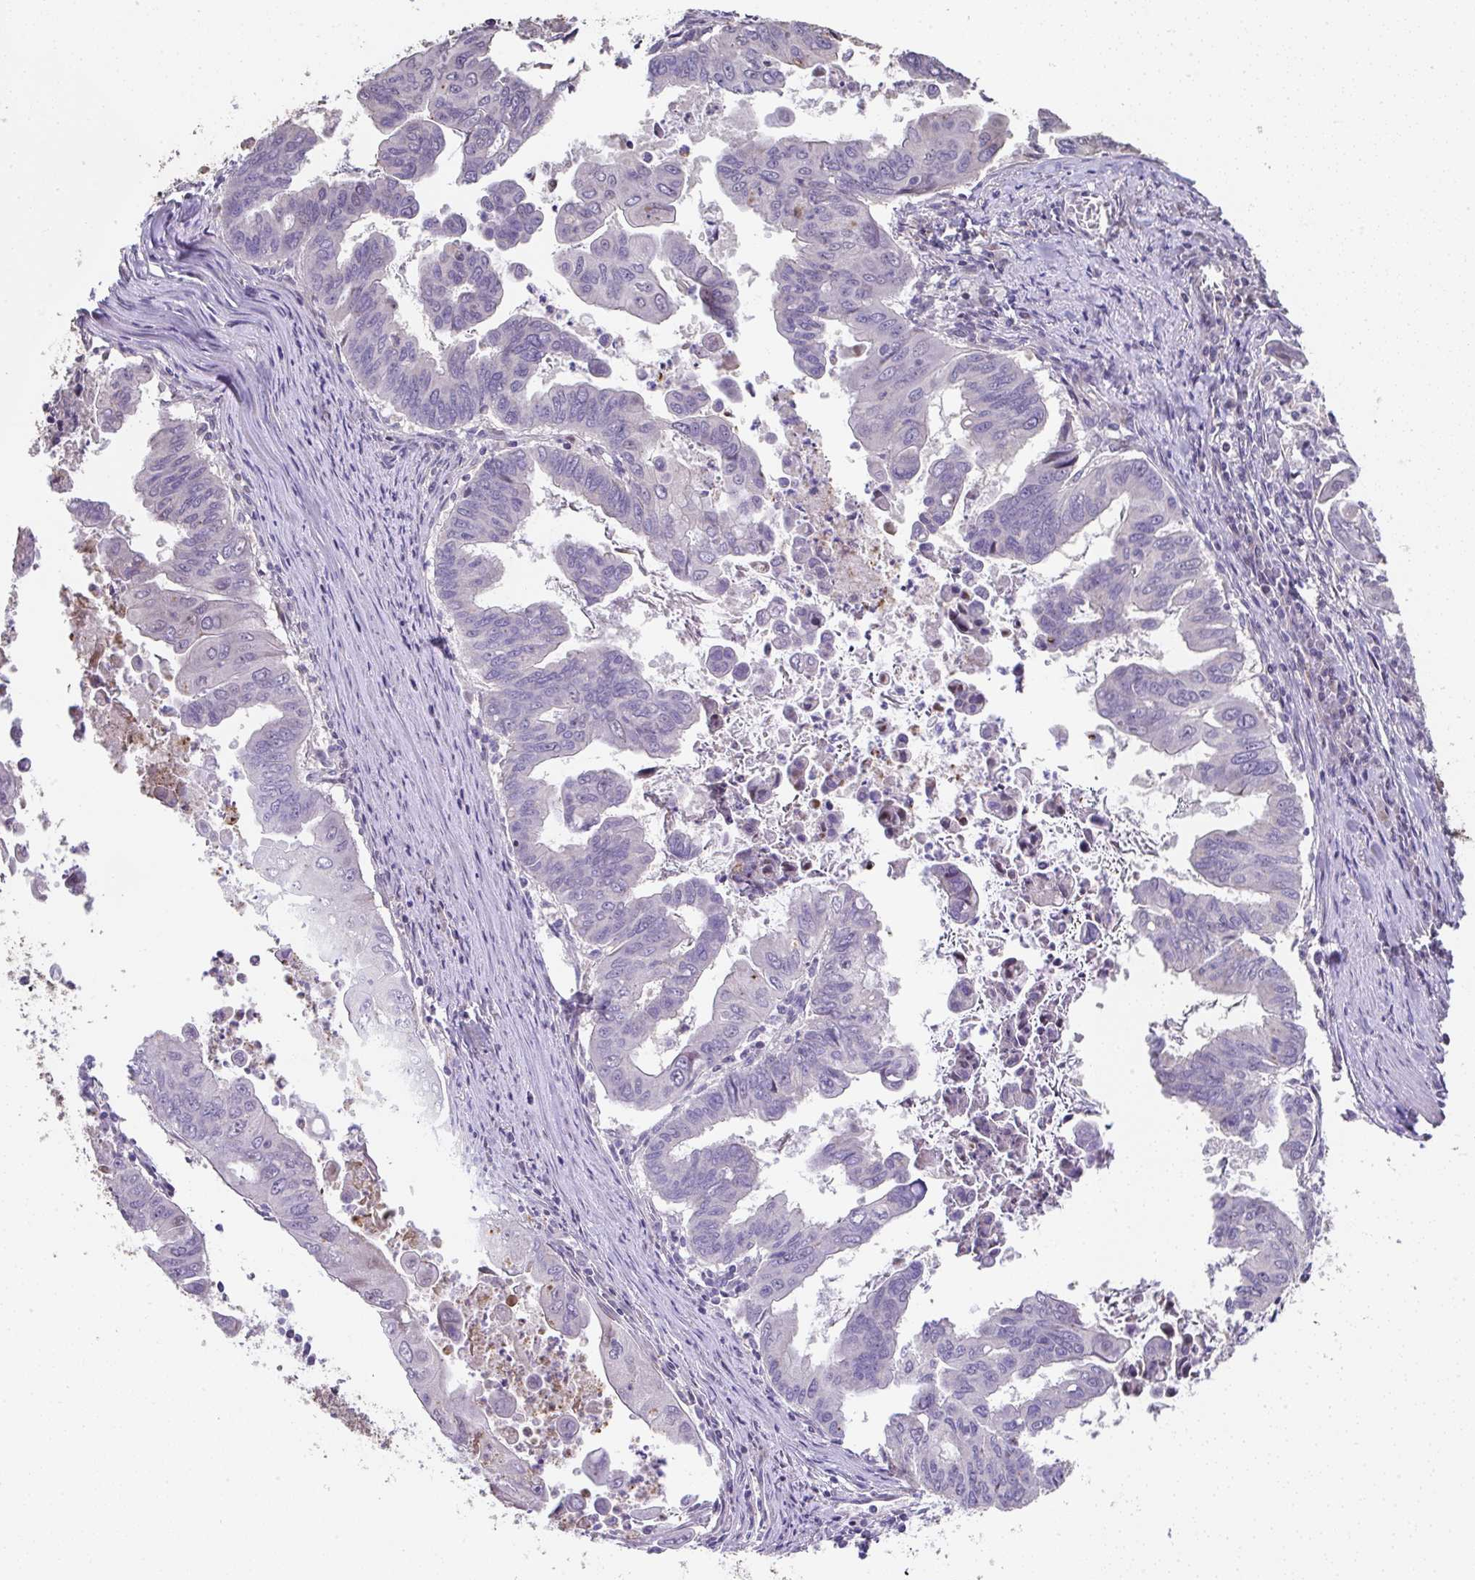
{"staining": {"intensity": "negative", "quantity": "none", "location": "none"}, "tissue": "stomach cancer", "cell_type": "Tumor cells", "image_type": "cancer", "snomed": [{"axis": "morphology", "description": "Adenocarcinoma, NOS"}, {"axis": "topography", "description": "Stomach, upper"}], "caption": "Immunohistochemistry (IHC) histopathology image of neoplastic tissue: human adenocarcinoma (stomach) stained with DAB (3,3'-diaminobenzidine) demonstrates no significant protein positivity in tumor cells.", "gene": "RUNDC3B", "patient": {"sex": "male", "age": 80}}